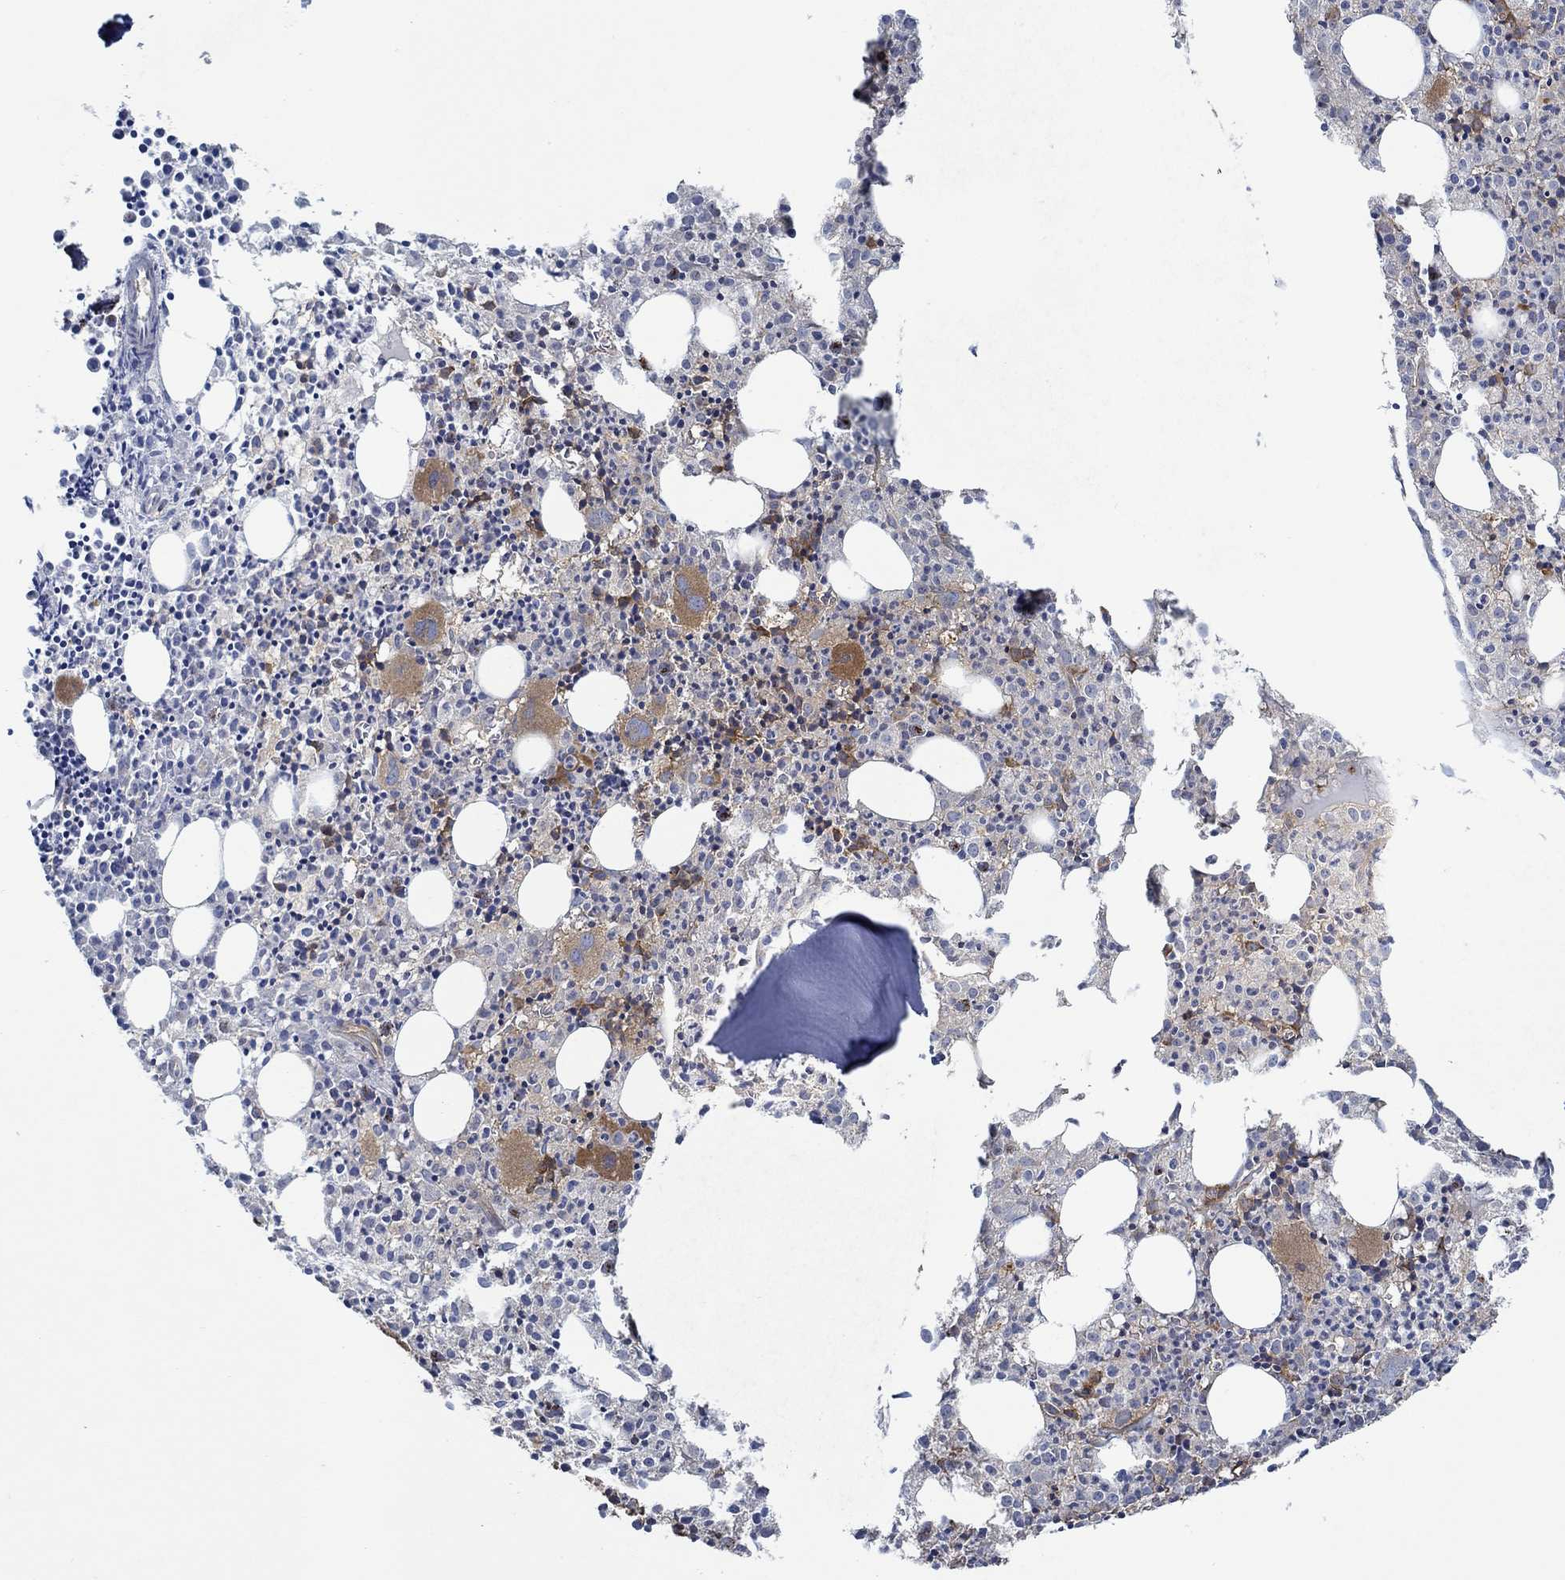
{"staining": {"intensity": "strong", "quantity": "<25%", "location": "cytoplasmic/membranous"}, "tissue": "bone marrow", "cell_type": "Hematopoietic cells", "image_type": "normal", "snomed": [{"axis": "morphology", "description": "Normal tissue, NOS"}, {"axis": "morphology", "description": "Inflammation, NOS"}, {"axis": "topography", "description": "Bone marrow"}], "caption": "The image shows immunohistochemical staining of benign bone marrow. There is strong cytoplasmic/membranous staining is identified in approximately <25% of hematopoietic cells.", "gene": "MTHFR", "patient": {"sex": "male", "age": 3}}